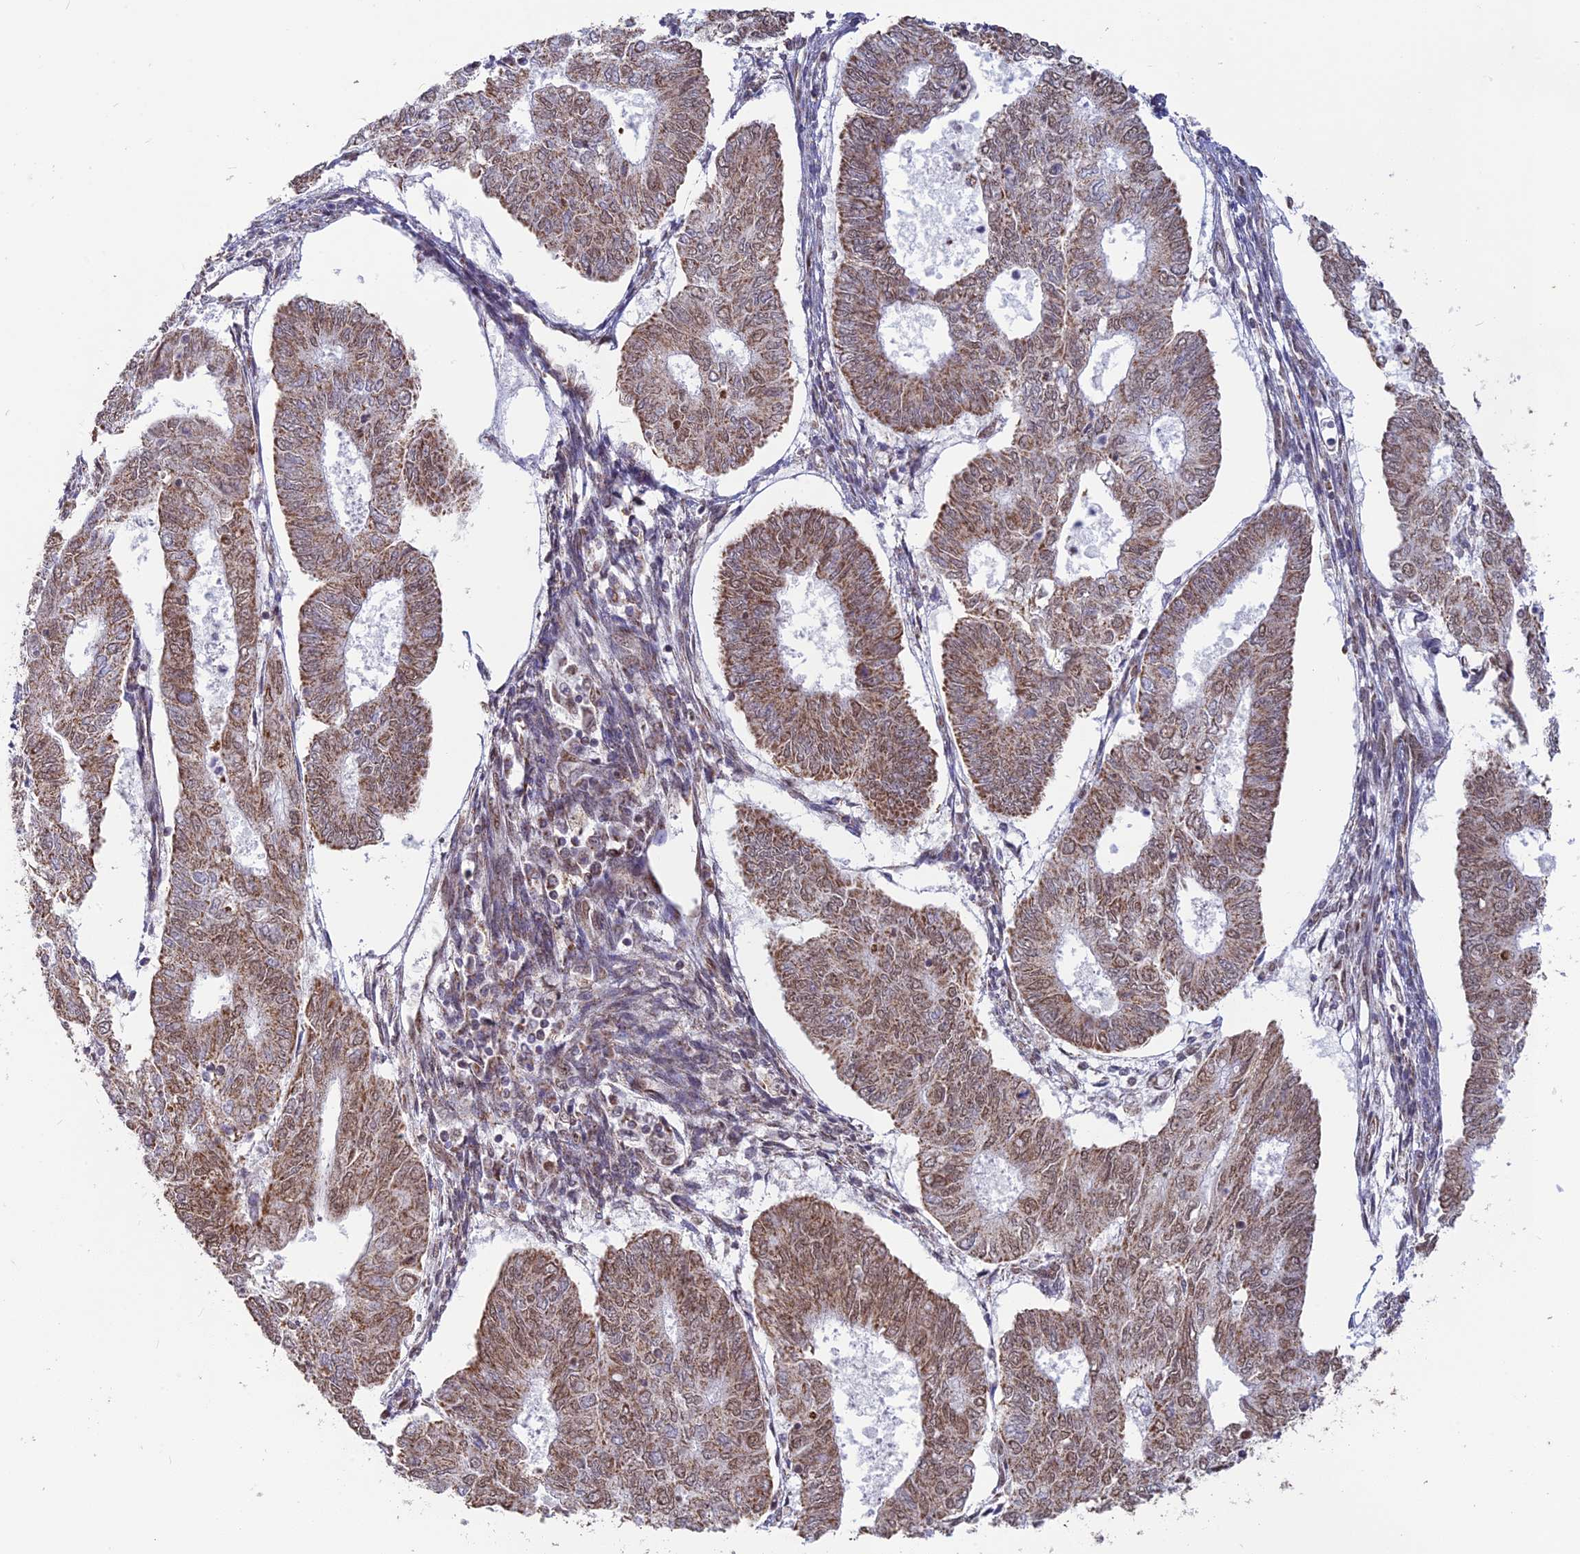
{"staining": {"intensity": "moderate", "quantity": ">75%", "location": "cytoplasmic/membranous,nuclear"}, "tissue": "endometrial cancer", "cell_type": "Tumor cells", "image_type": "cancer", "snomed": [{"axis": "morphology", "description": "Adenocarcinoma, NOS"}, {"axis": "topography", "description": "Endometrium"}], "caption": "This image exhibits immunohistochemistry staining of human endometrial adenocarcinoma, with medium moderate cytoplasmic/membranous and nuclear expression in approximately >75% of tumor cells.", "gene": "ARHGAP40", "patient": {"sex": "female", "age": 68}}